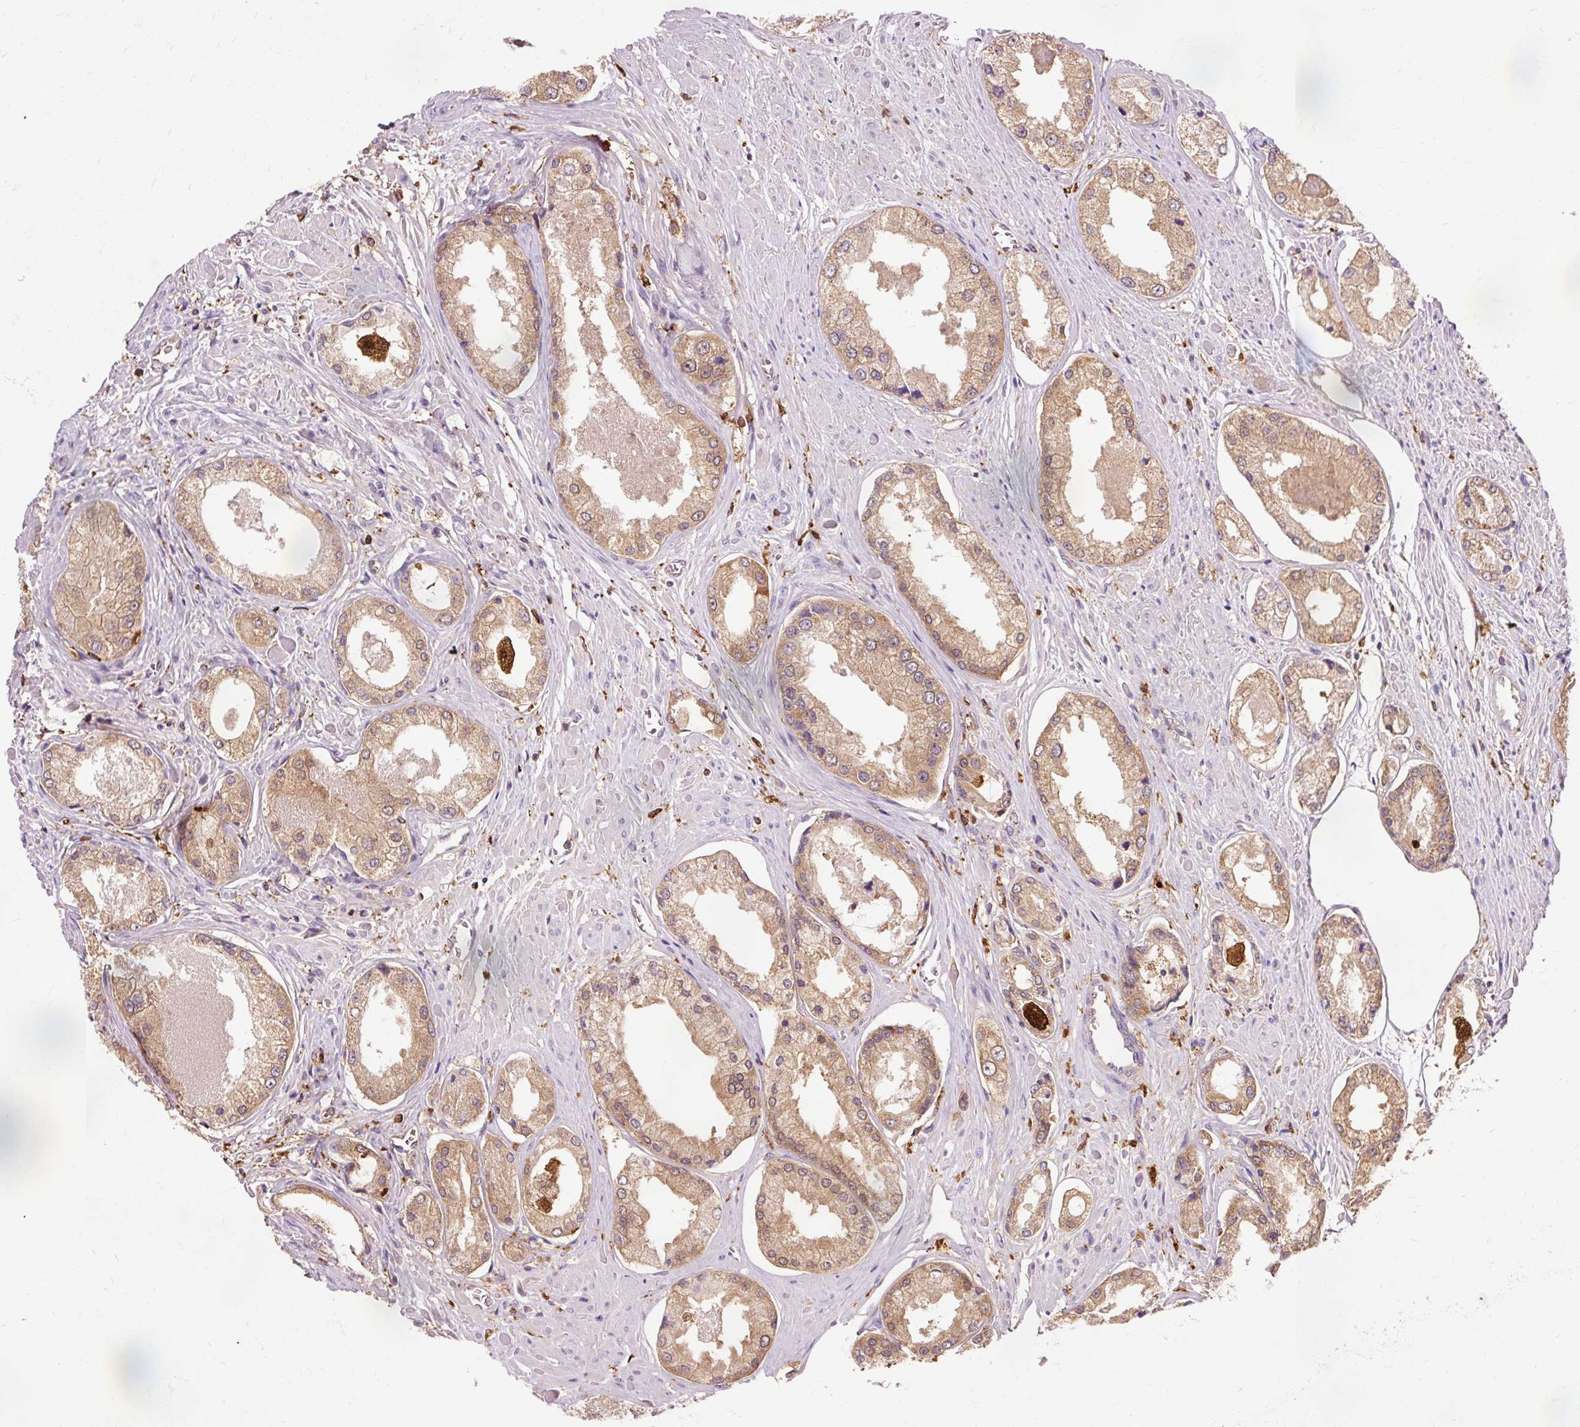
{"staining": {"intensity": "moderate", "quantity": ">75%", "location": "cytoplasmic/membranous"}, "tissue": "prostate cancer", "cell_type": "Tumor cells", "image_type": "cancer", "snomed": [{"axis": "morphology", "description": "Adenocarcinoma, Low grade"}, {"axis": "topography", "description": "Prostate"}], "caption": "Prostate cancer (low-grade adenocarcinoma) stained for a protein shows moderate cytoplasmic/membranous positivity in tumor cells.", "gene": "GPX1", "patient": {"sex": "male", "age": 68}}